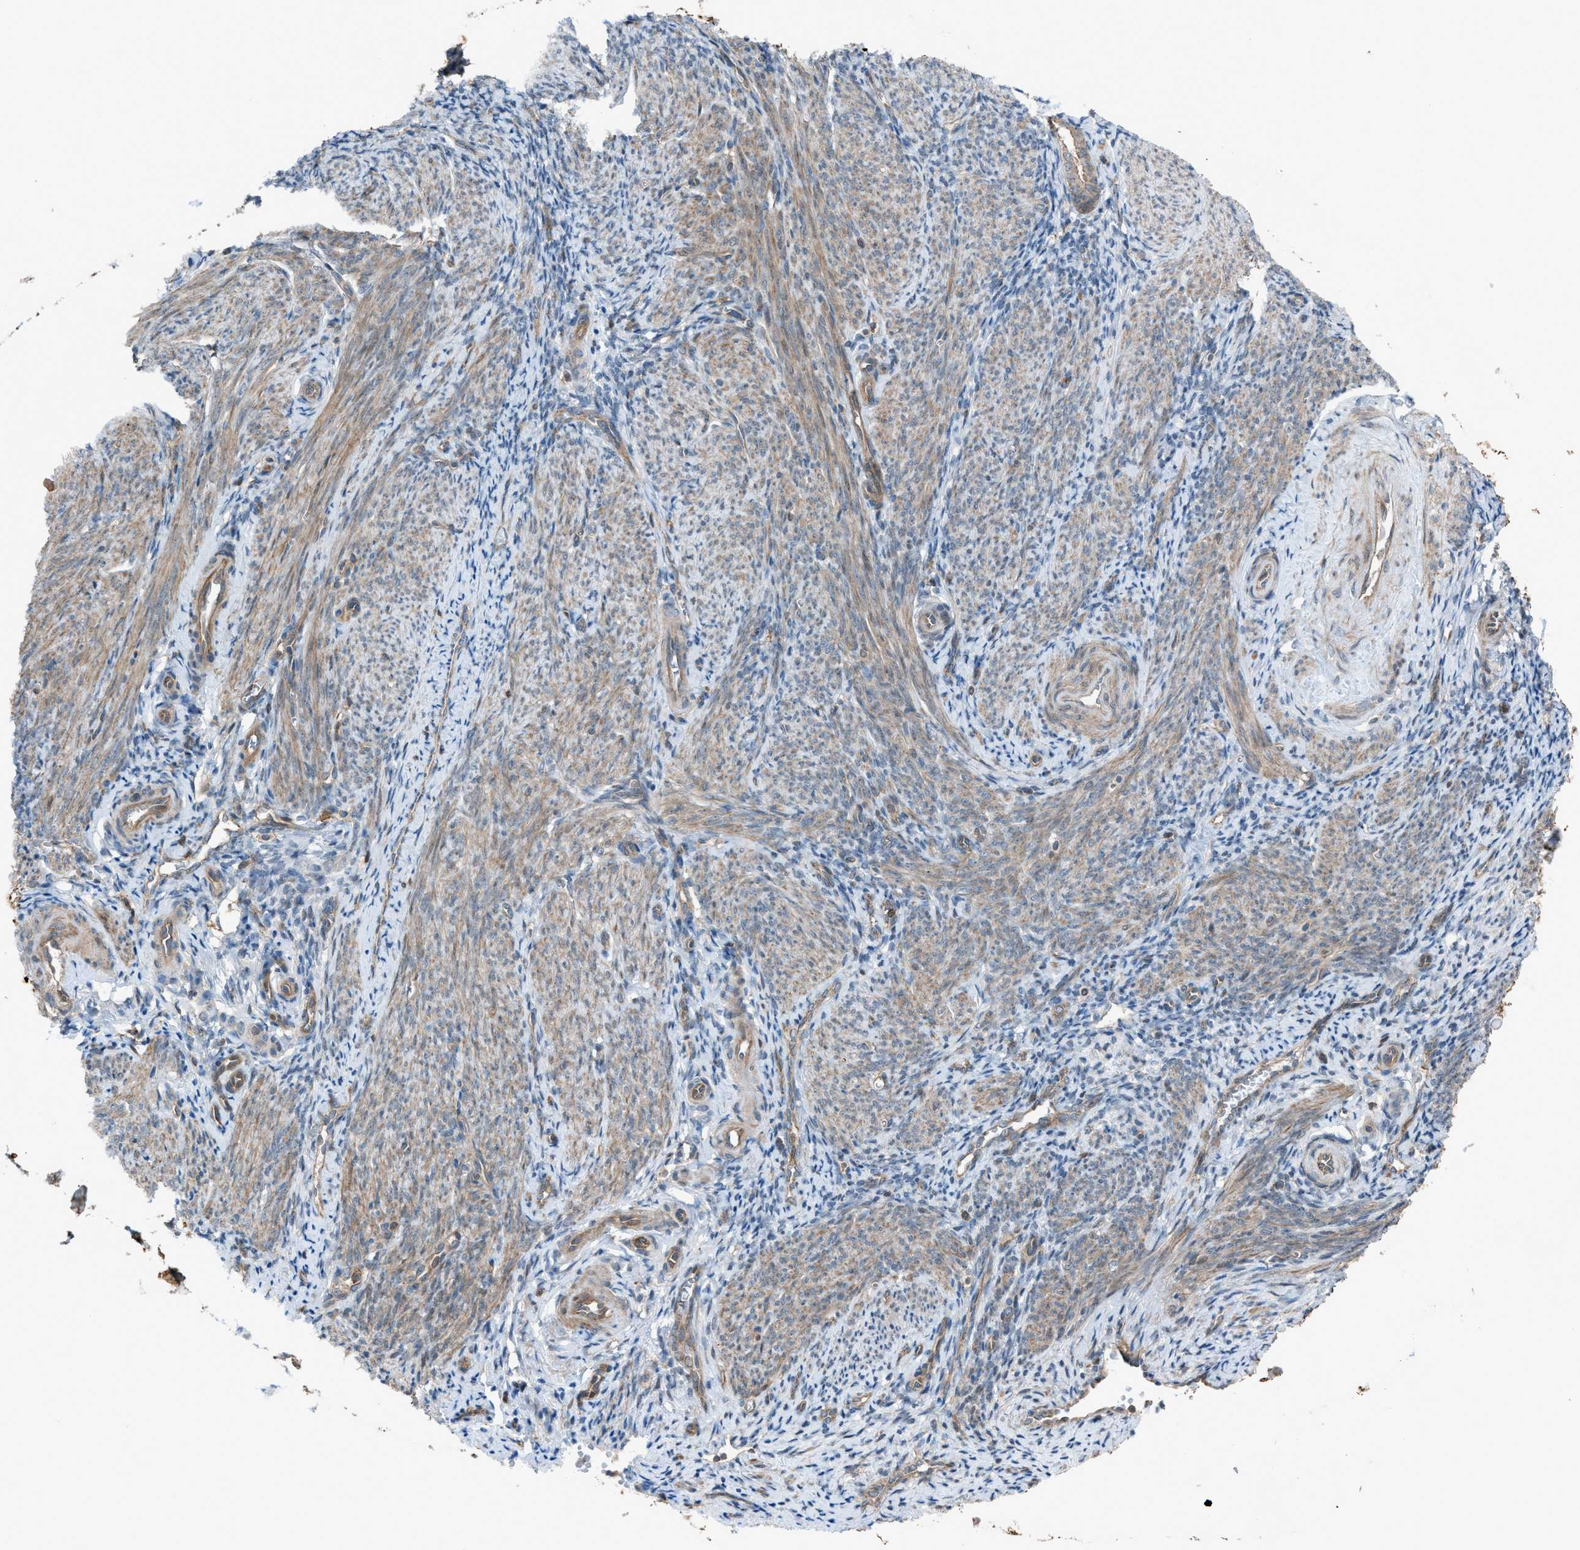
{"staining": {"intensity": "negative", "quantity": "none", "location": "none"}, "tissue": "endometrium", "cell_type": "Cells in endometrial stroma", "image_type": "normal", "snomed": [{"axis": "morphology", "description": "Normal tissue, NOS"}, {"axis": "topography", "description": "Endometrium"}], "caption": "Immunohistochemistry (IHC) photomicrograph of benign human endometrium stained for a protein (brown), which demonstrates no expression in cells in endometrial stroma. Nuclei are stained in blue.", "gene": "DYRK1A", "patient": {"sex": "female", "age": 50}}